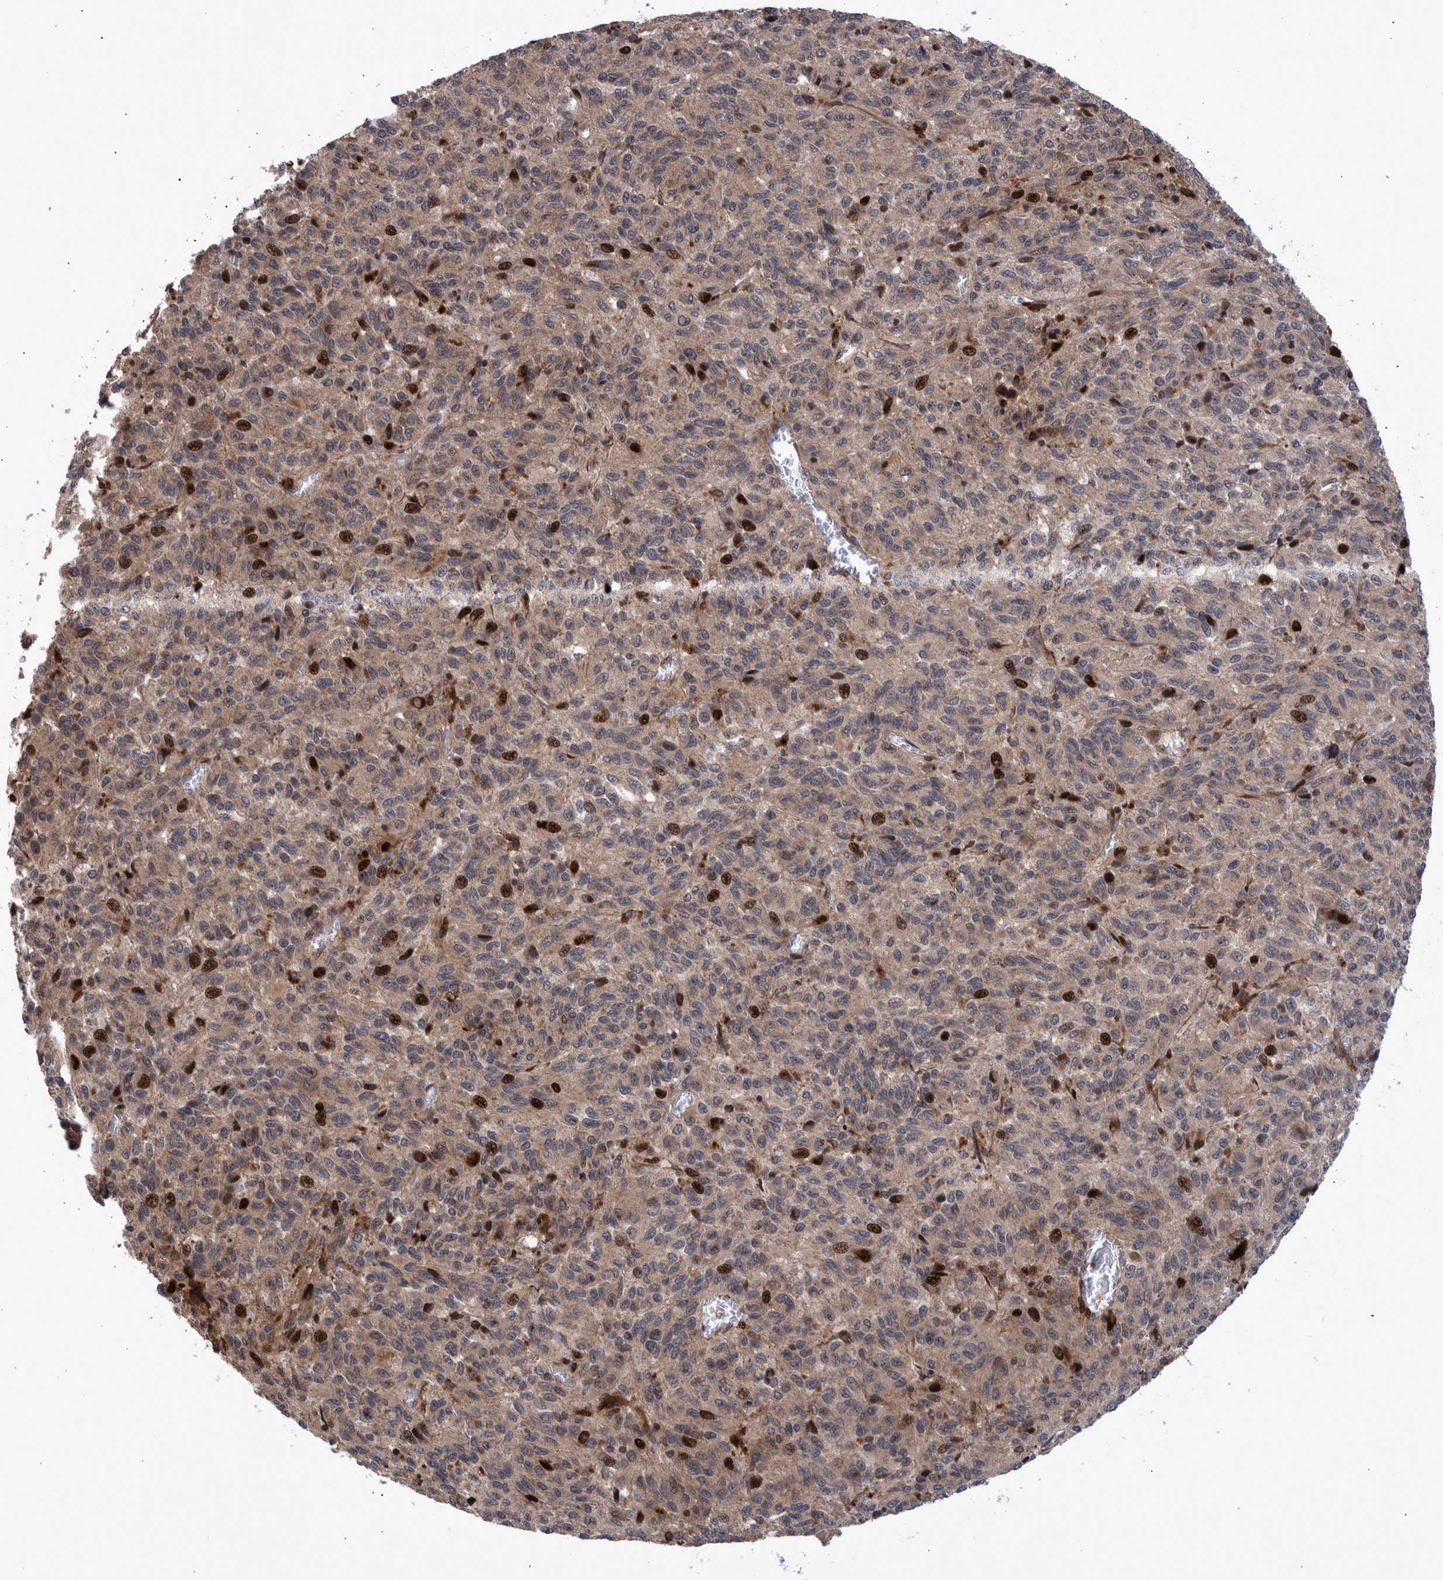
{"staining": {"intensity": "moderate", "quantity": "<25%", "location": "cytoplasmic/membranous,nuclear"}, "tissue": "melanoma", "cell_type": "Tumor cells", "image_type": "cancer", "snomed": [{"axis": "morphology", "description": "Malignant melanoma, Metastatic site"}, {"axis": "topography", "description": "Lung"}], "caption": "Immunohistochemistry (IHC) of human malignant melanoma (metastatic site) demonstrates low levels of moderate cytoplasmic/membranous and nuclear positivity in approximately <25% of tumor cells.", "gene": "SHISA6", "patient": {"sex": "male", "age": 64}}